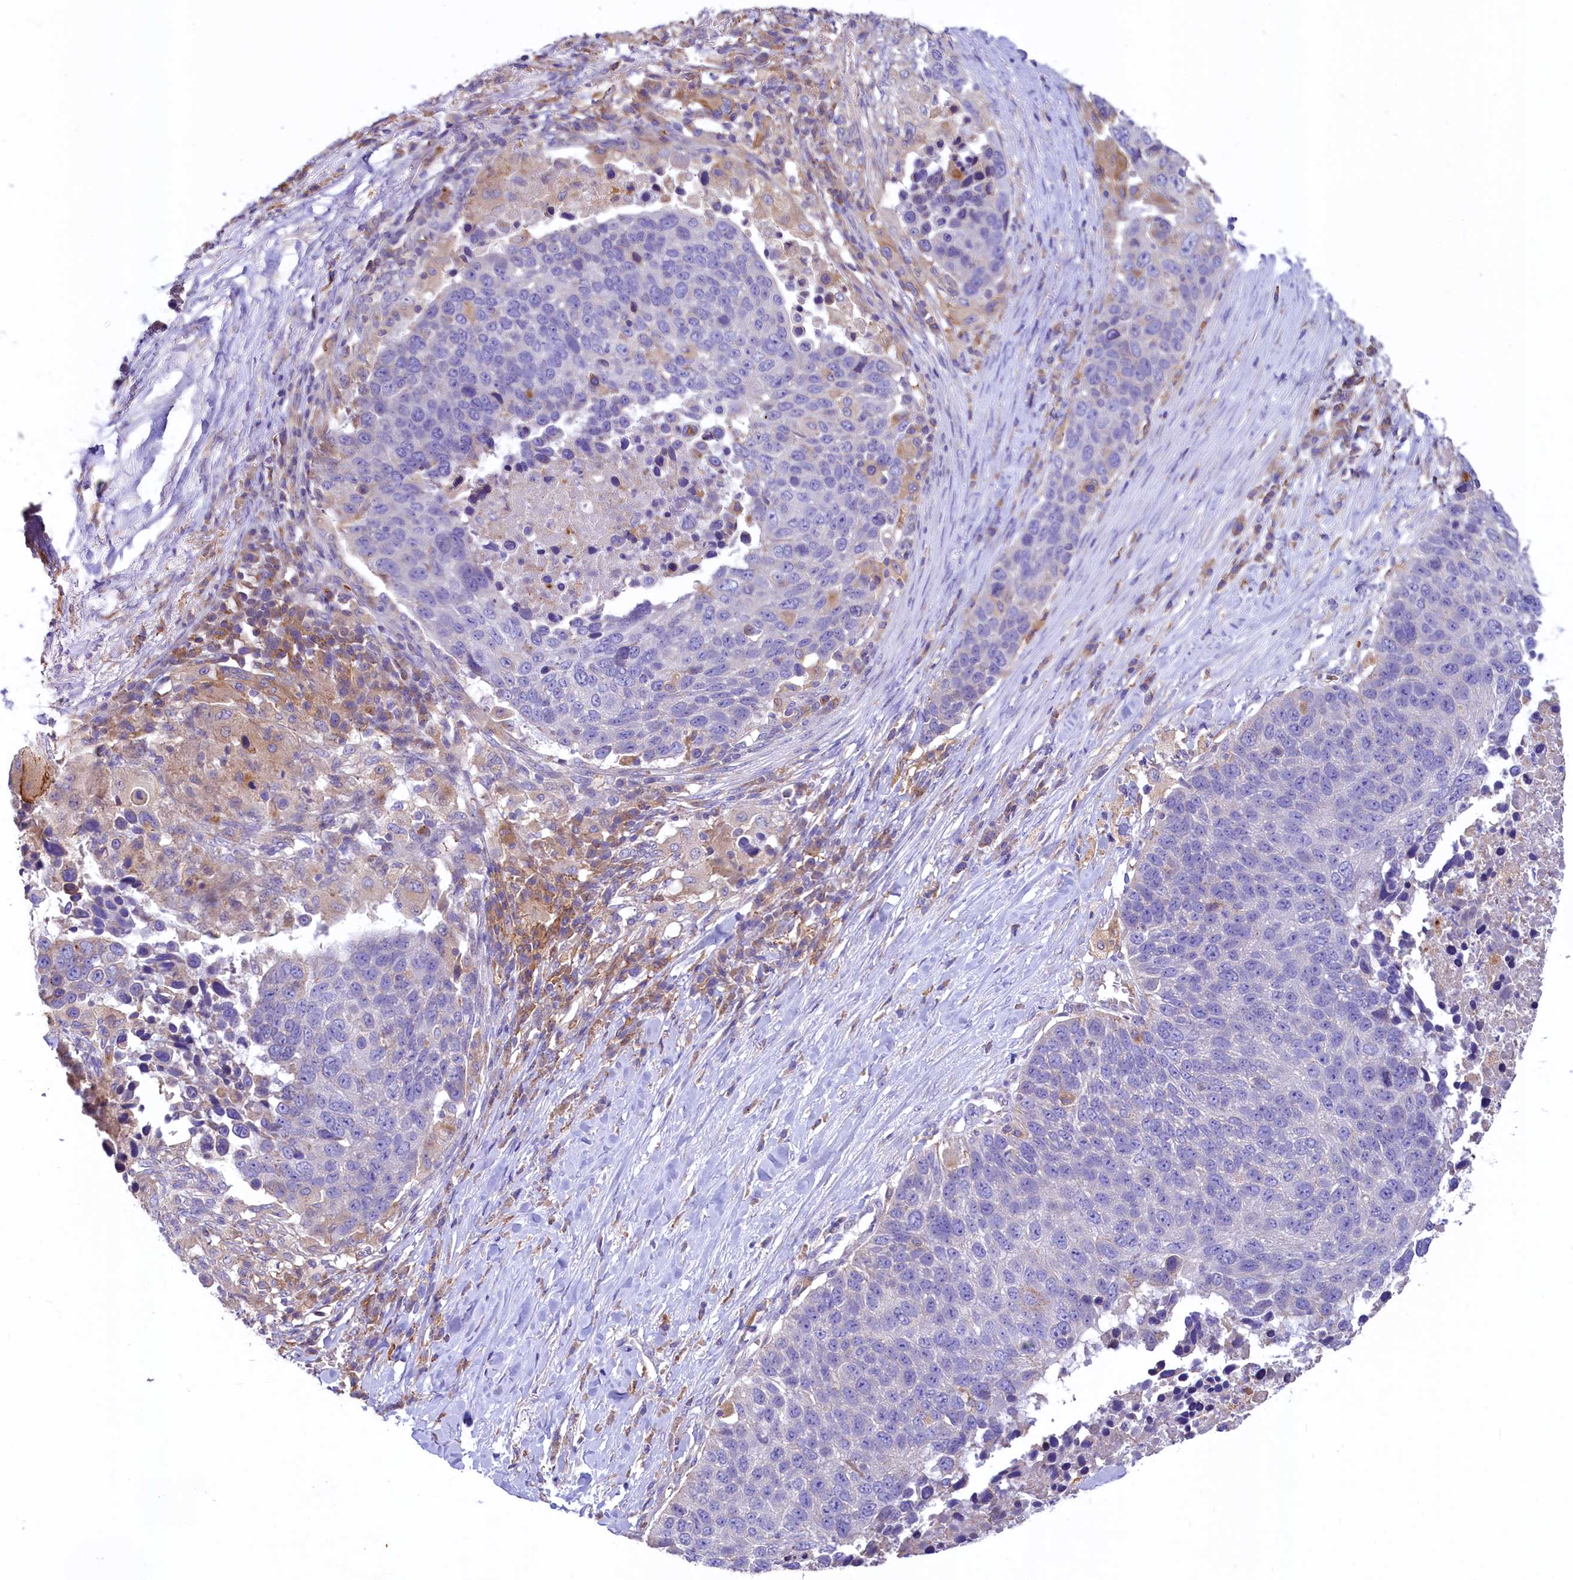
{"staining": {"intensity": "negative", "quantity": "none", "location": "none"}, "tissue": "lung cancer", "cell_type": "Tumor cells", "image_type": "cancer", "snomed": [{"axis": "morphology", "description": "Normal tissue, NOS"}, {"axis": "morphology", "description": "Squamous cell carcinoma, NOS"}, {"axis": "topography", "description": "Lymph node"}, {"axis": "topography", "description": "Lung"}], "caption": "Tumor cells are negative for brown protein staining in squamous cell carcinoma (lung).", "gene": "HPS6", "patient": {"sex": "male", "age": 66}}